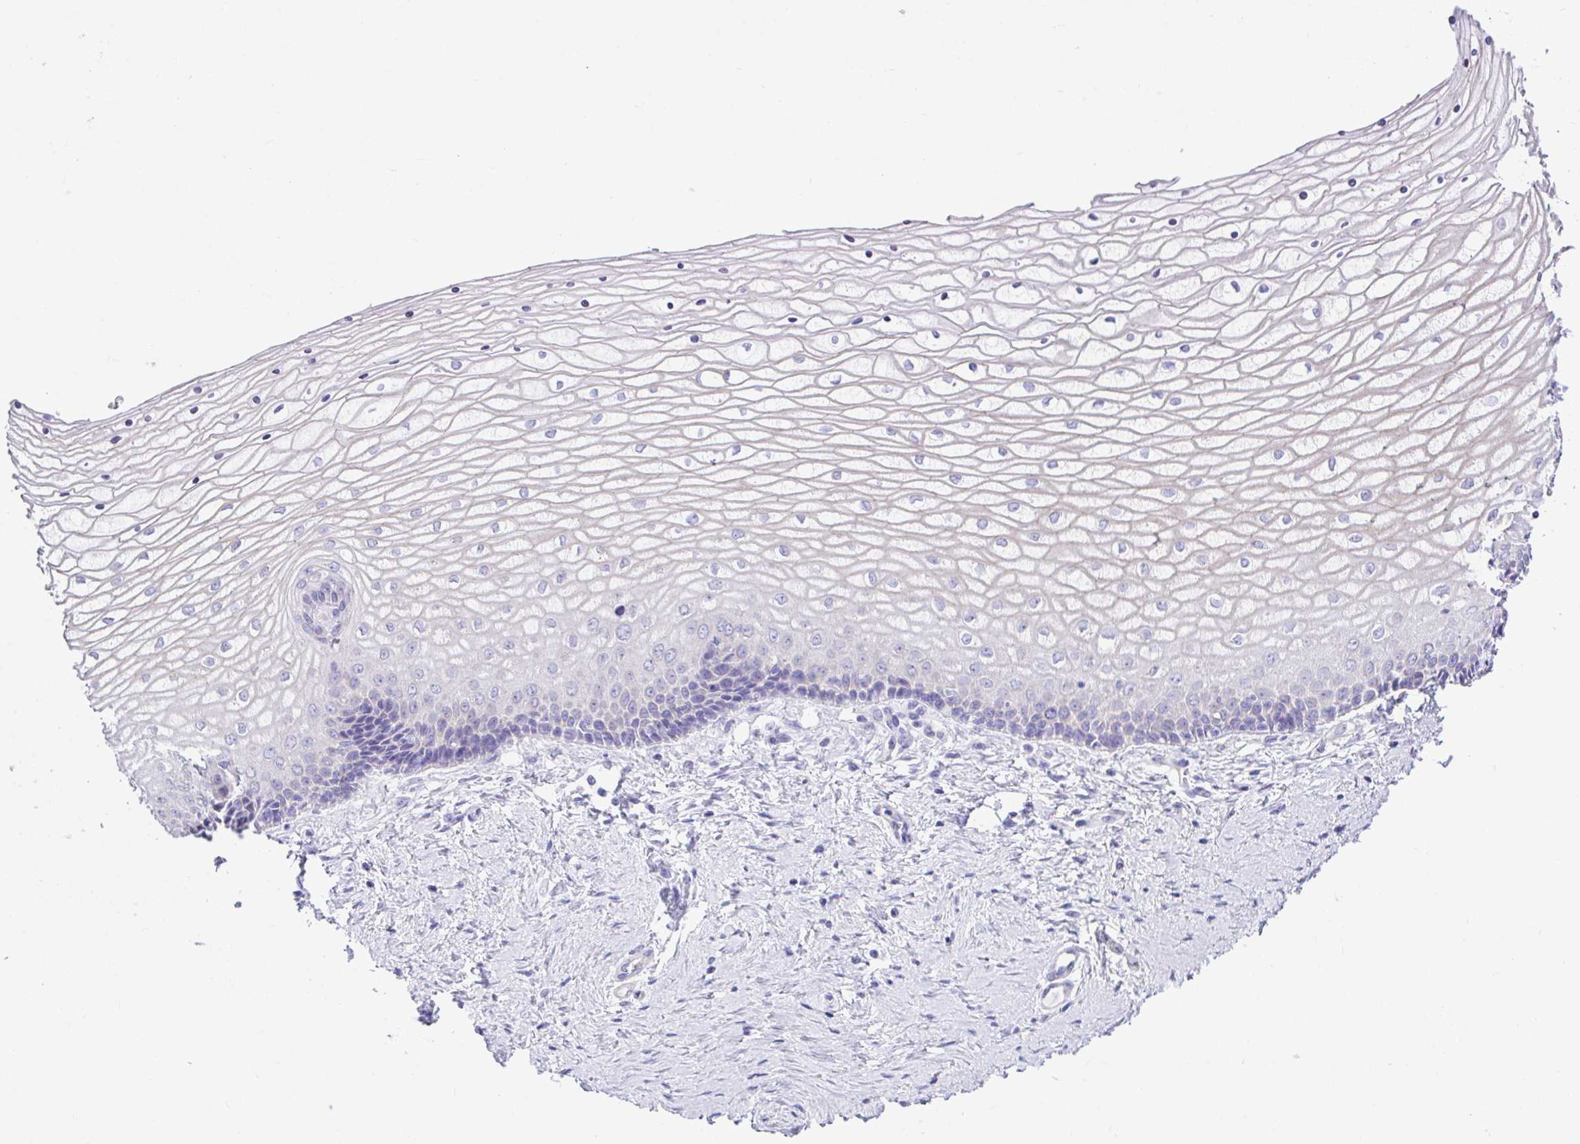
{"staining": {"intensity": "weak", "quantity": "<25%", "location": "cytoplasmic/membranous"}, "tissue": "vagina", "cell_type": "Squamous epithelial cells", "image_type": "normal", "snomed": [{"axis": "morphology", "description": "Normal tissue, NOS"}, {"axis": "topography", "description": "Vagina"}], "caption": "High power microscopy micrograph of an immunohistochemistry (IHC) micrograph of unremarkable vagina, revealing no significant staining in squamous epithelial cells. The staining was performed using DAB (3,3'-diaminobenzidine) to visualize the protein expression in brown, while the nuclei were stained in blue with hematoxylin (Magnification: 20x).", "gene": "NLRP8", "patient": {"sex": "female", "age": 45}}